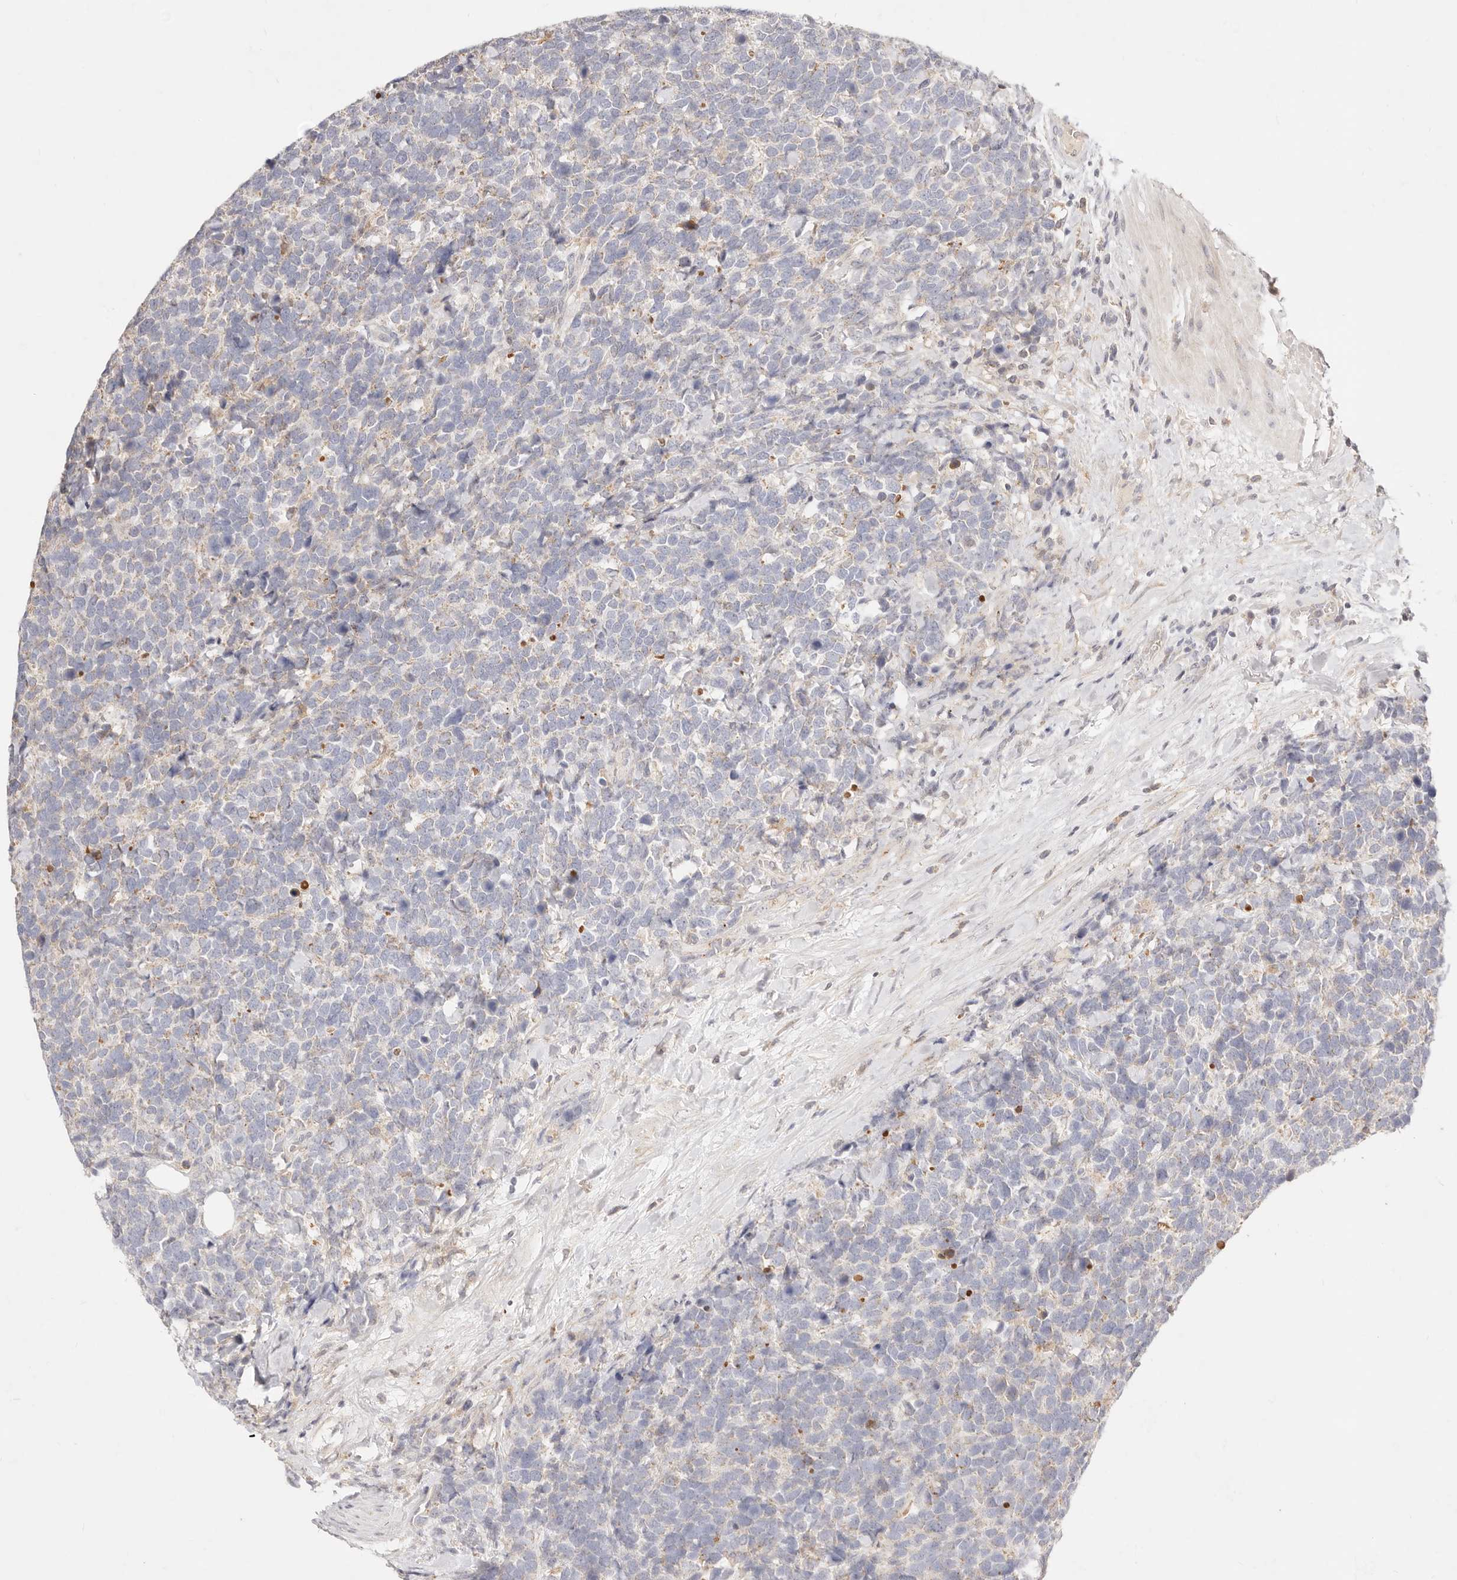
{"staining": {"intensity": "negative", "quantity": "none", "location": "none"}, "tissue": "urothelial cancer", "cell_type": "Tumor cells", "image_type": "cancer", "snomed": [{"axis": "morphology", "description": "Urothelial carcinoma, High grade"}, {"axis": "topography", "description": "Urinary bladder"}], "caption": "Urothelial cancer was stained to show a protein in brown. There is no significant positivity in tumor cells.", "gene": "ACOX1", "patient": {"sex": "female", "age": 82}}